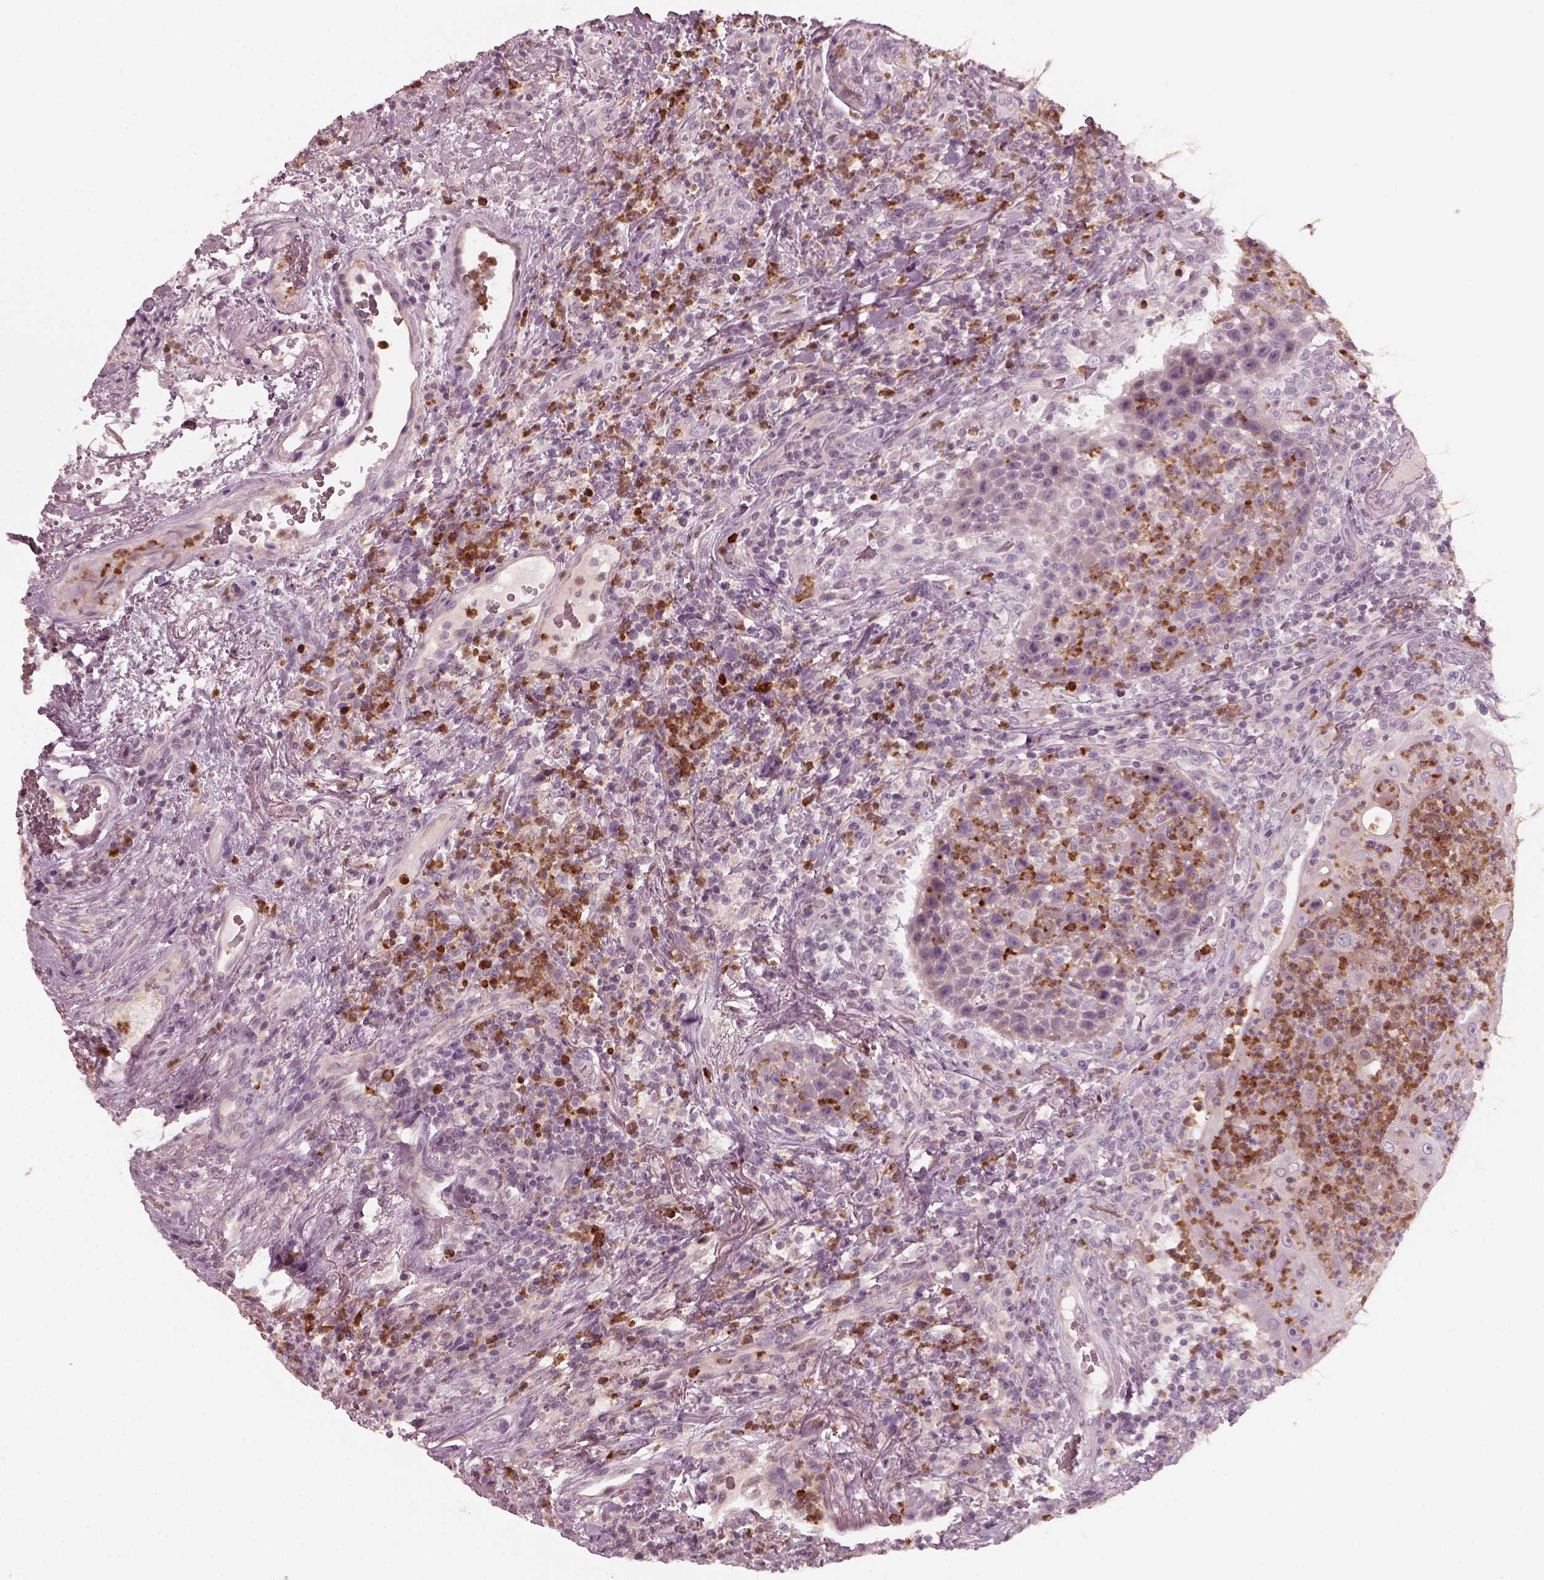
{"staining": {"intensity": "negative", "quantity": "none", "location": "none"}, "tissue": "head and neck cancer", "cell_type": "Tumor cells", "image_type": "cancer", "snomed": [{"axis": "morphology", "description": "Squamous cell carcinoma, NOS"}, {"axis": "topography", "description": "Head-Neck"}], "caption": "Immunohistochemical staining of head and neck cancer exhibits no significant staining in tumor cells.", "gene": "CHIT1", "patient": {"sex": "male", "age": 69}}